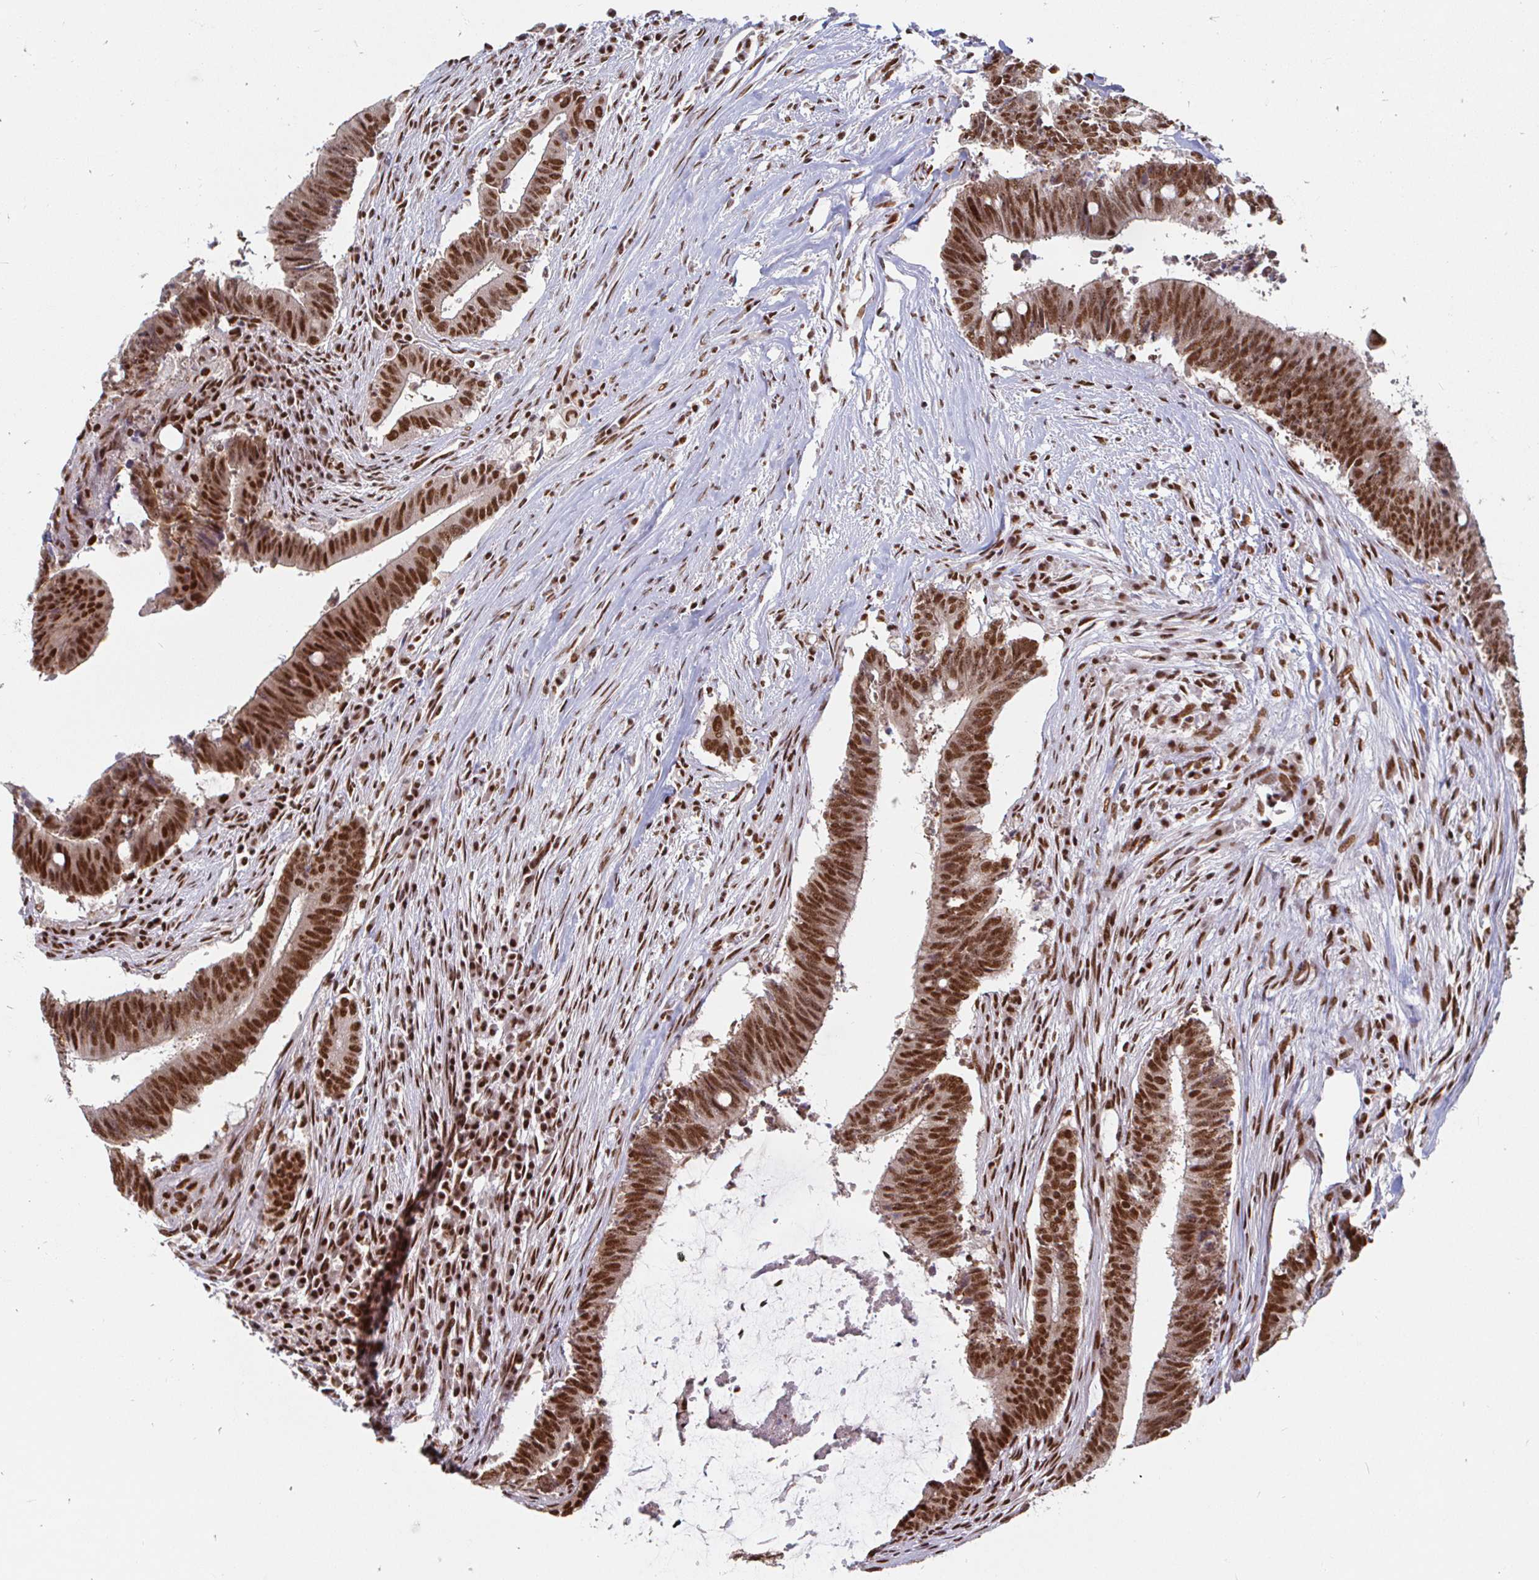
{"staining": {"intensity": "strong", "quantity": ">75%", "location": "nuclear"}, "tissue": "colorectal cancer", "cell_type": "Tumor cells", "image_type": "cancer", "snomed": [{"axis": "morphology", "description": "Adenocarcinoma, NOS"}, {"axis": "topography", "description": "Colon"}], "caption": "Protein expression analysis of colorectal adenocarcinoma demonstrates strong nuclear expression in about >75% of tumor cells.", "gene": "RBMX", "patient": {"sex": "female", "age": 43}}